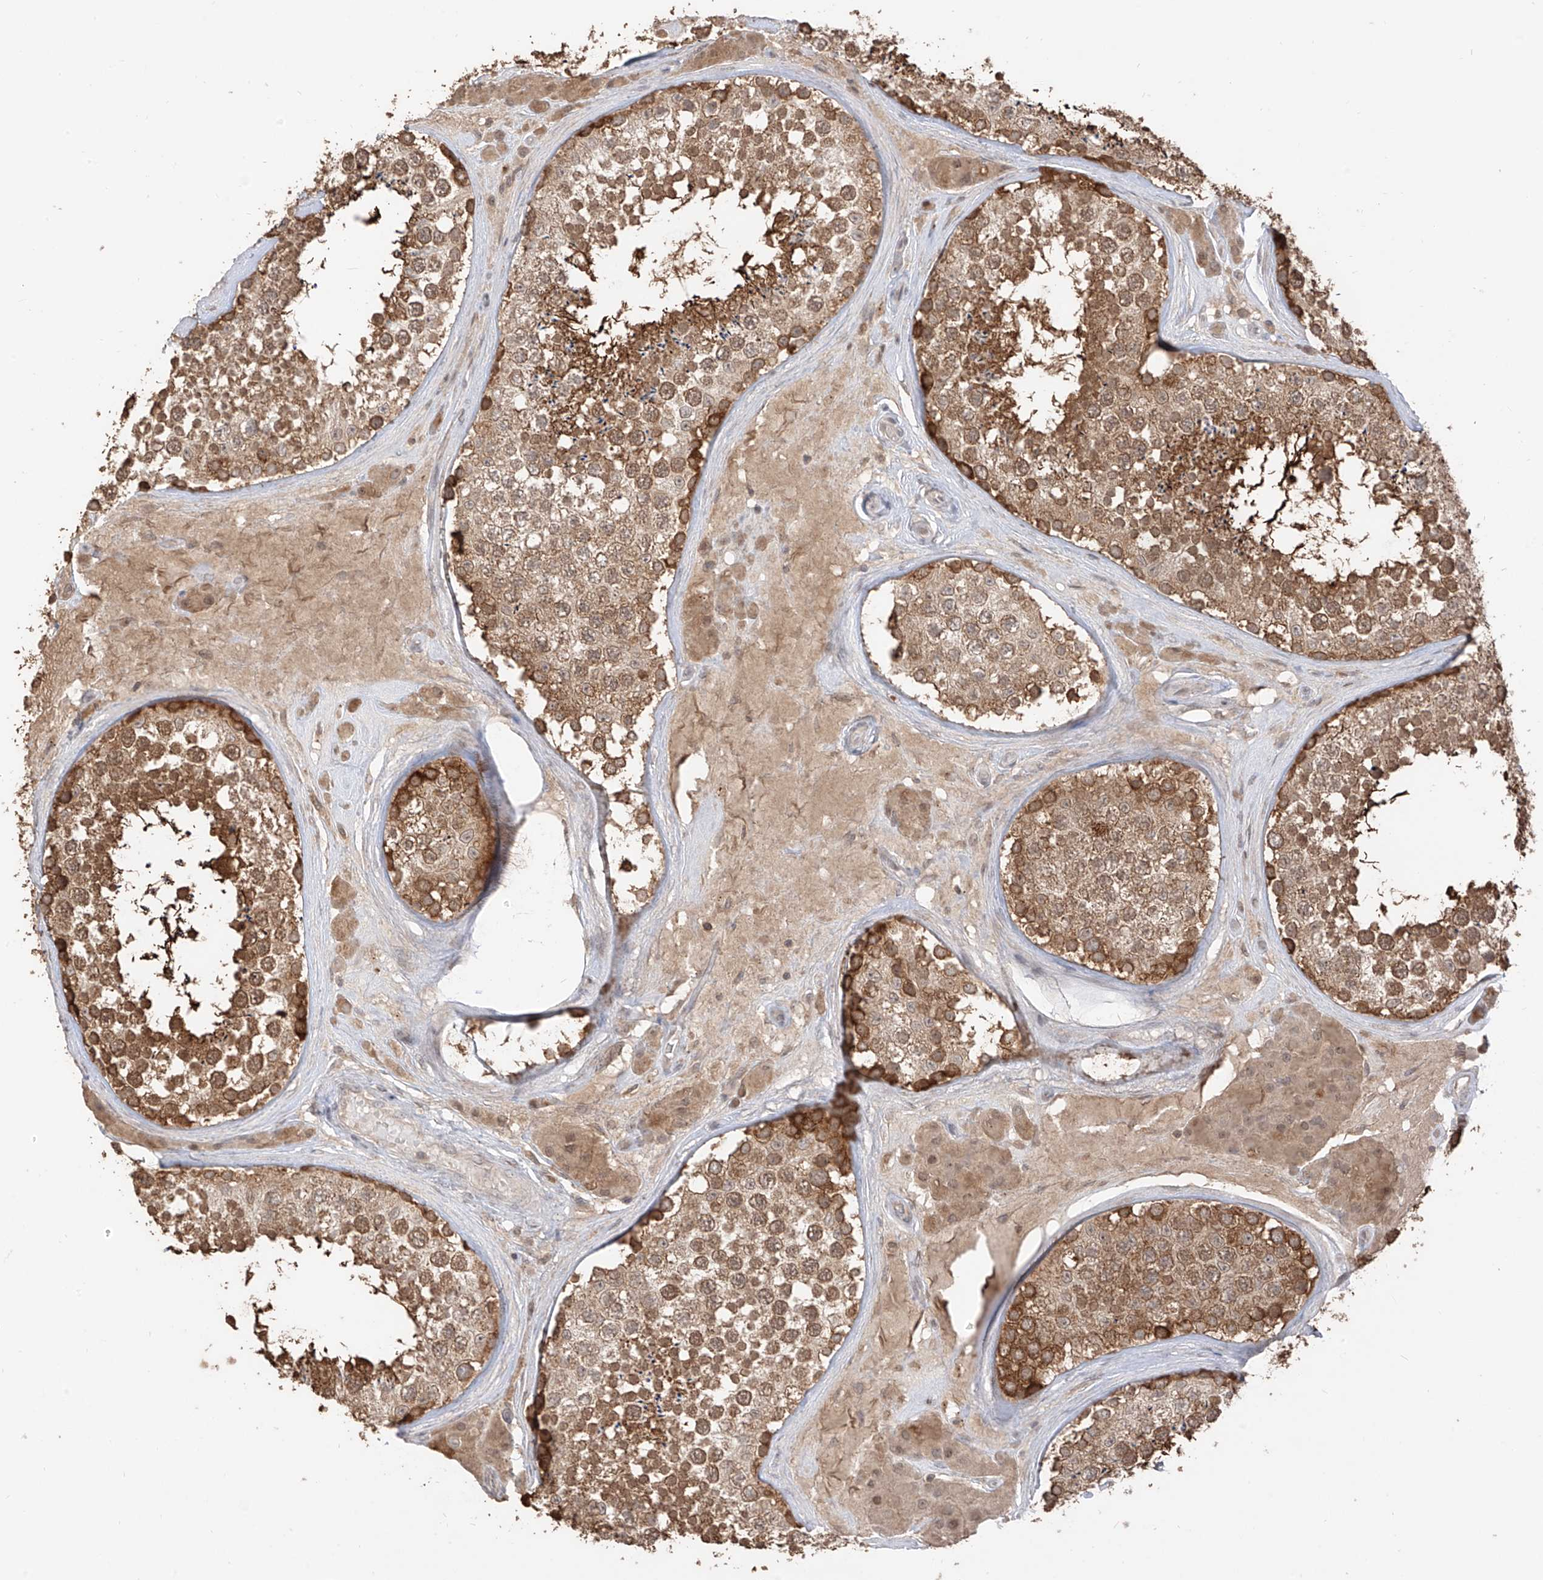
{"staining": {"intensity": "moderate", "quantity": ">75%", "location": "cytoplasmic/membranous,nuclear"}, "tissue": "testis", "cell_type": "Cells in seminiferous ducts", "image_type": "normal", "snomed": [{"axis": "morphology", "description": "Normal tissue, NOS"}, {"axis": "topography", "description": "Testis"}], "caption": "Brown immunohistochemical staining in benign testis displays moderate cytoplasmic/membranous,nuclear staining in about >75% of cells in seminiferous ducts. The staining was performed using DAB, with brown indicating positive protein expression. Nuclei are stained blue with hematoxylin.", "gene": "COLGALT2", "patient": {"sex": "male", "age": 46}}